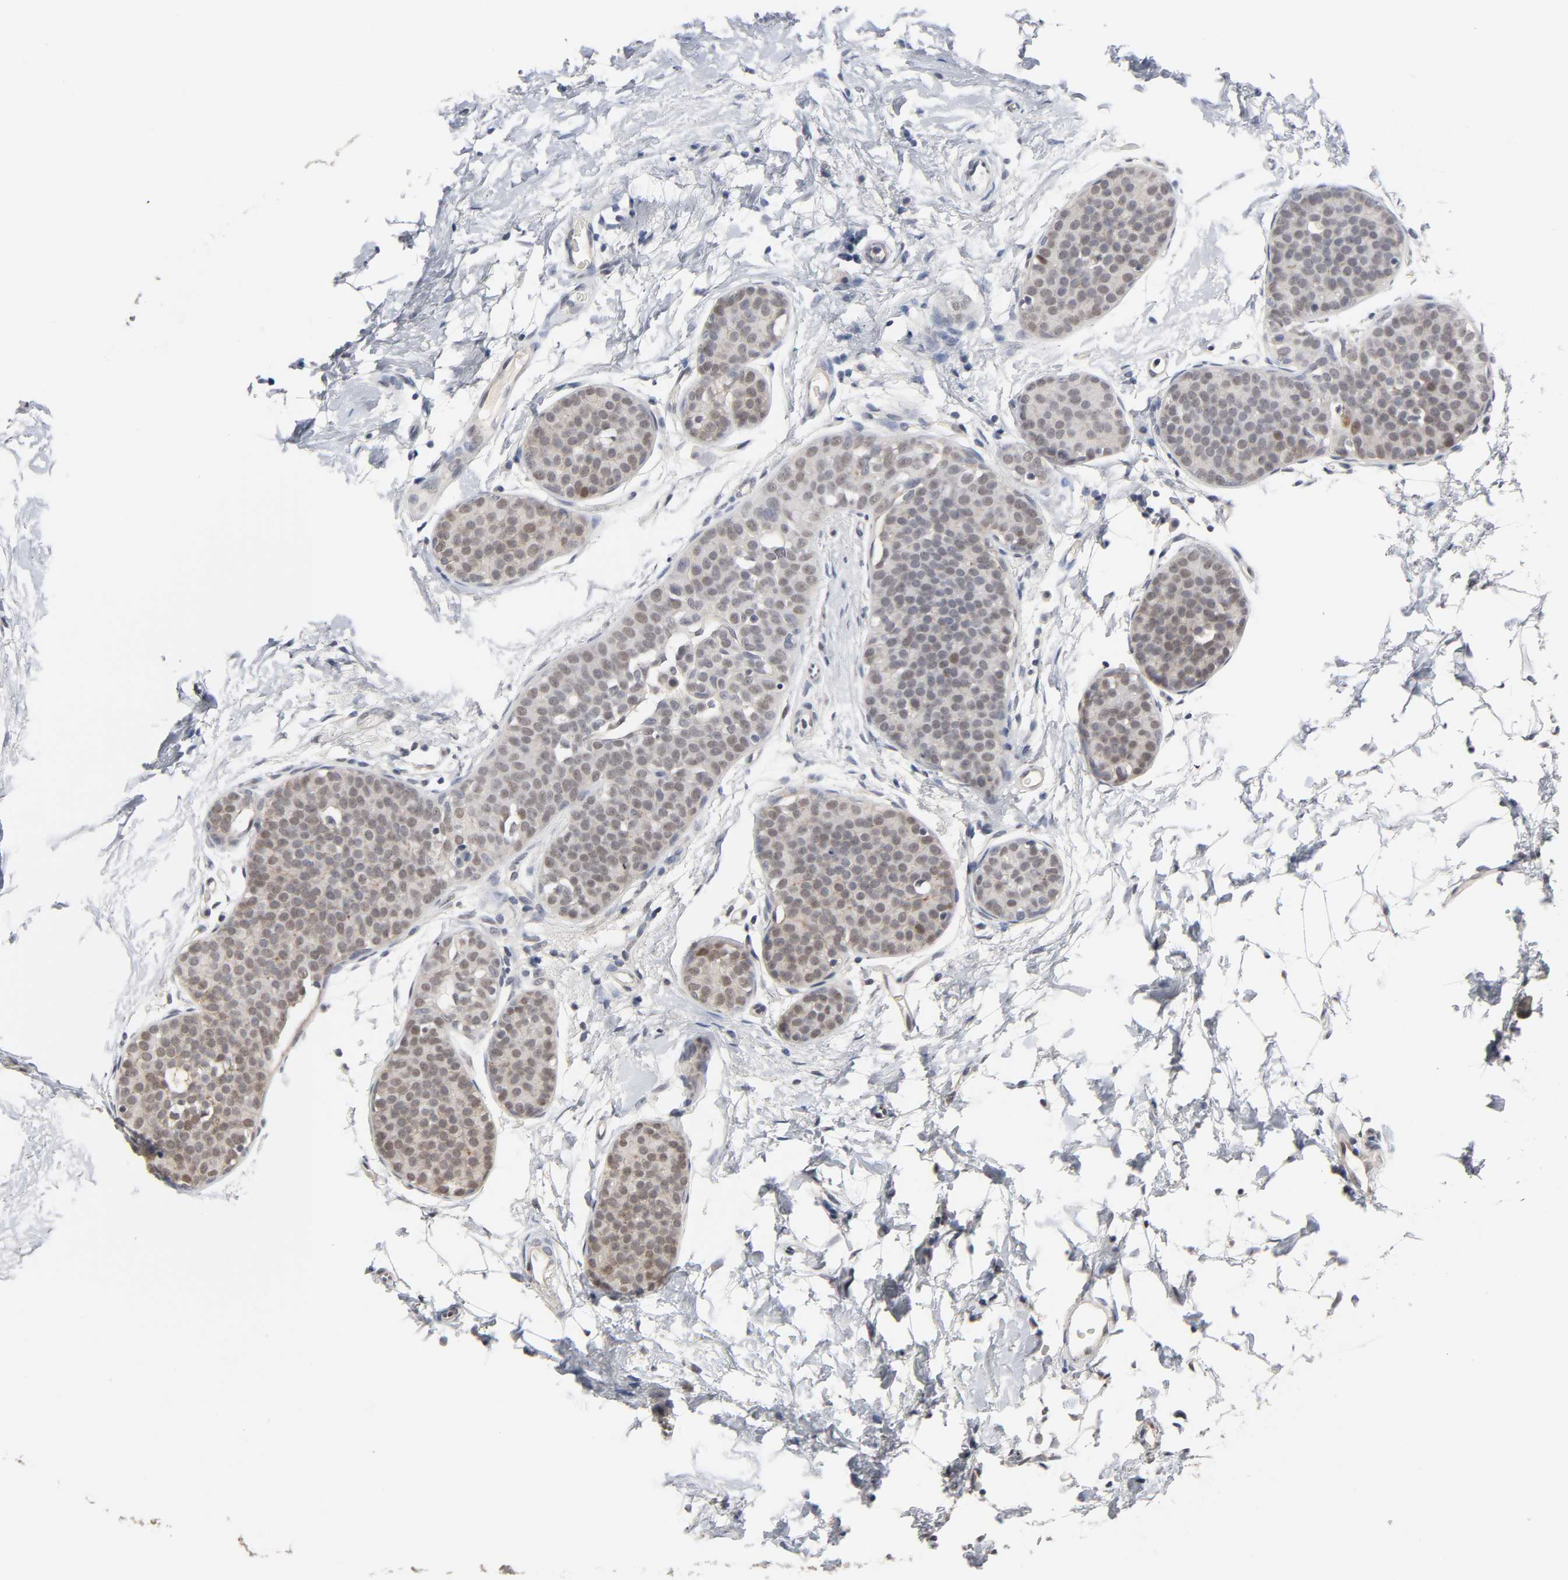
{"staining": {"intensity": "weak", "quantity": "25%-75%", "location": "cytoplasmic/membranous"}, "tissue": "breast cancer", "cell_type": "Tumor cells", "image_type": "cancer", "snomed": [{"axis": "morphology", "description": "Lobular carcinoma, in situ"}, {"axis": "morphology", "description": "Lobular carcinoma"}, {"axis": "topography", "description": "Breast"}], "caption": "A high-resolution micrograph shows immunohistochemistry (IHC) staining of breast cancer, which reveals weak cytoplasmic/membranous positivity in about 25%-75% of tumor cells.", "gene": "HTR1E", "patient": {"sex": "female", "age": 41}}